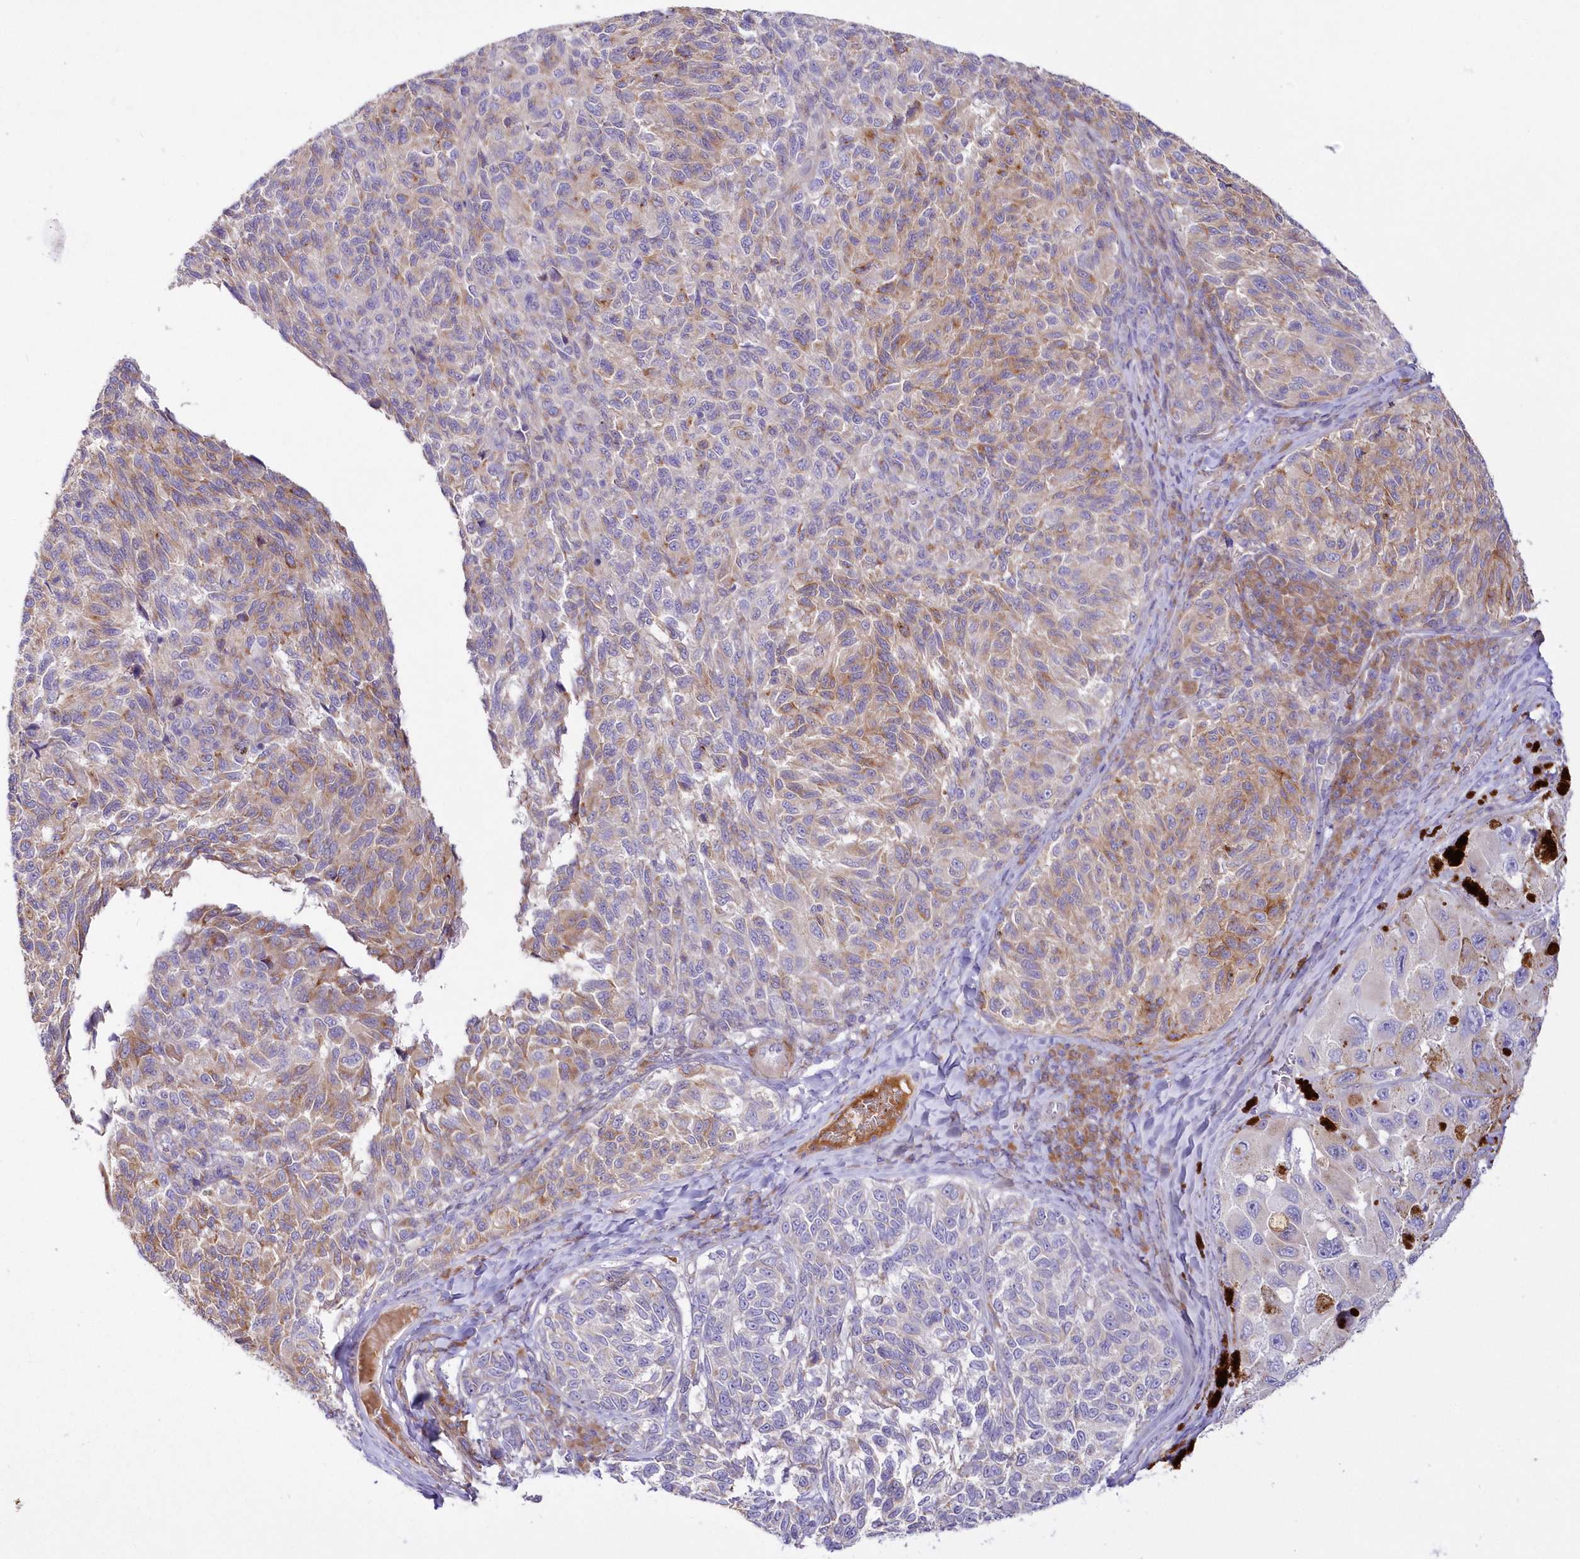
{"staining": {"intensity": "moderate", "quantity": "25%-75%", "location": "cytoplasmic/membranous"}, "tissue": "melanoma", "cell_type": "Tumor cells", "image_type": "cancer", "snomed": [{"axis": "morphology", "description": "Malignant melanoma, NOS"}, {"axis": "topography", "description": "Skin"}], "caption": "Melanoma was stained to show a protein in brown. There is medium levels of moderate cytoplasmic/membranous expression in about 25%-75% of tumor cells. The staining is performed using DAB (3,3'-diaminobenzidine) brown chromogen to label protein expression. The nuclei are counter-stained blue using hematoxylin.", "gene": "ARFGEF3", "patient": {"sex": "female", "age": 73}}